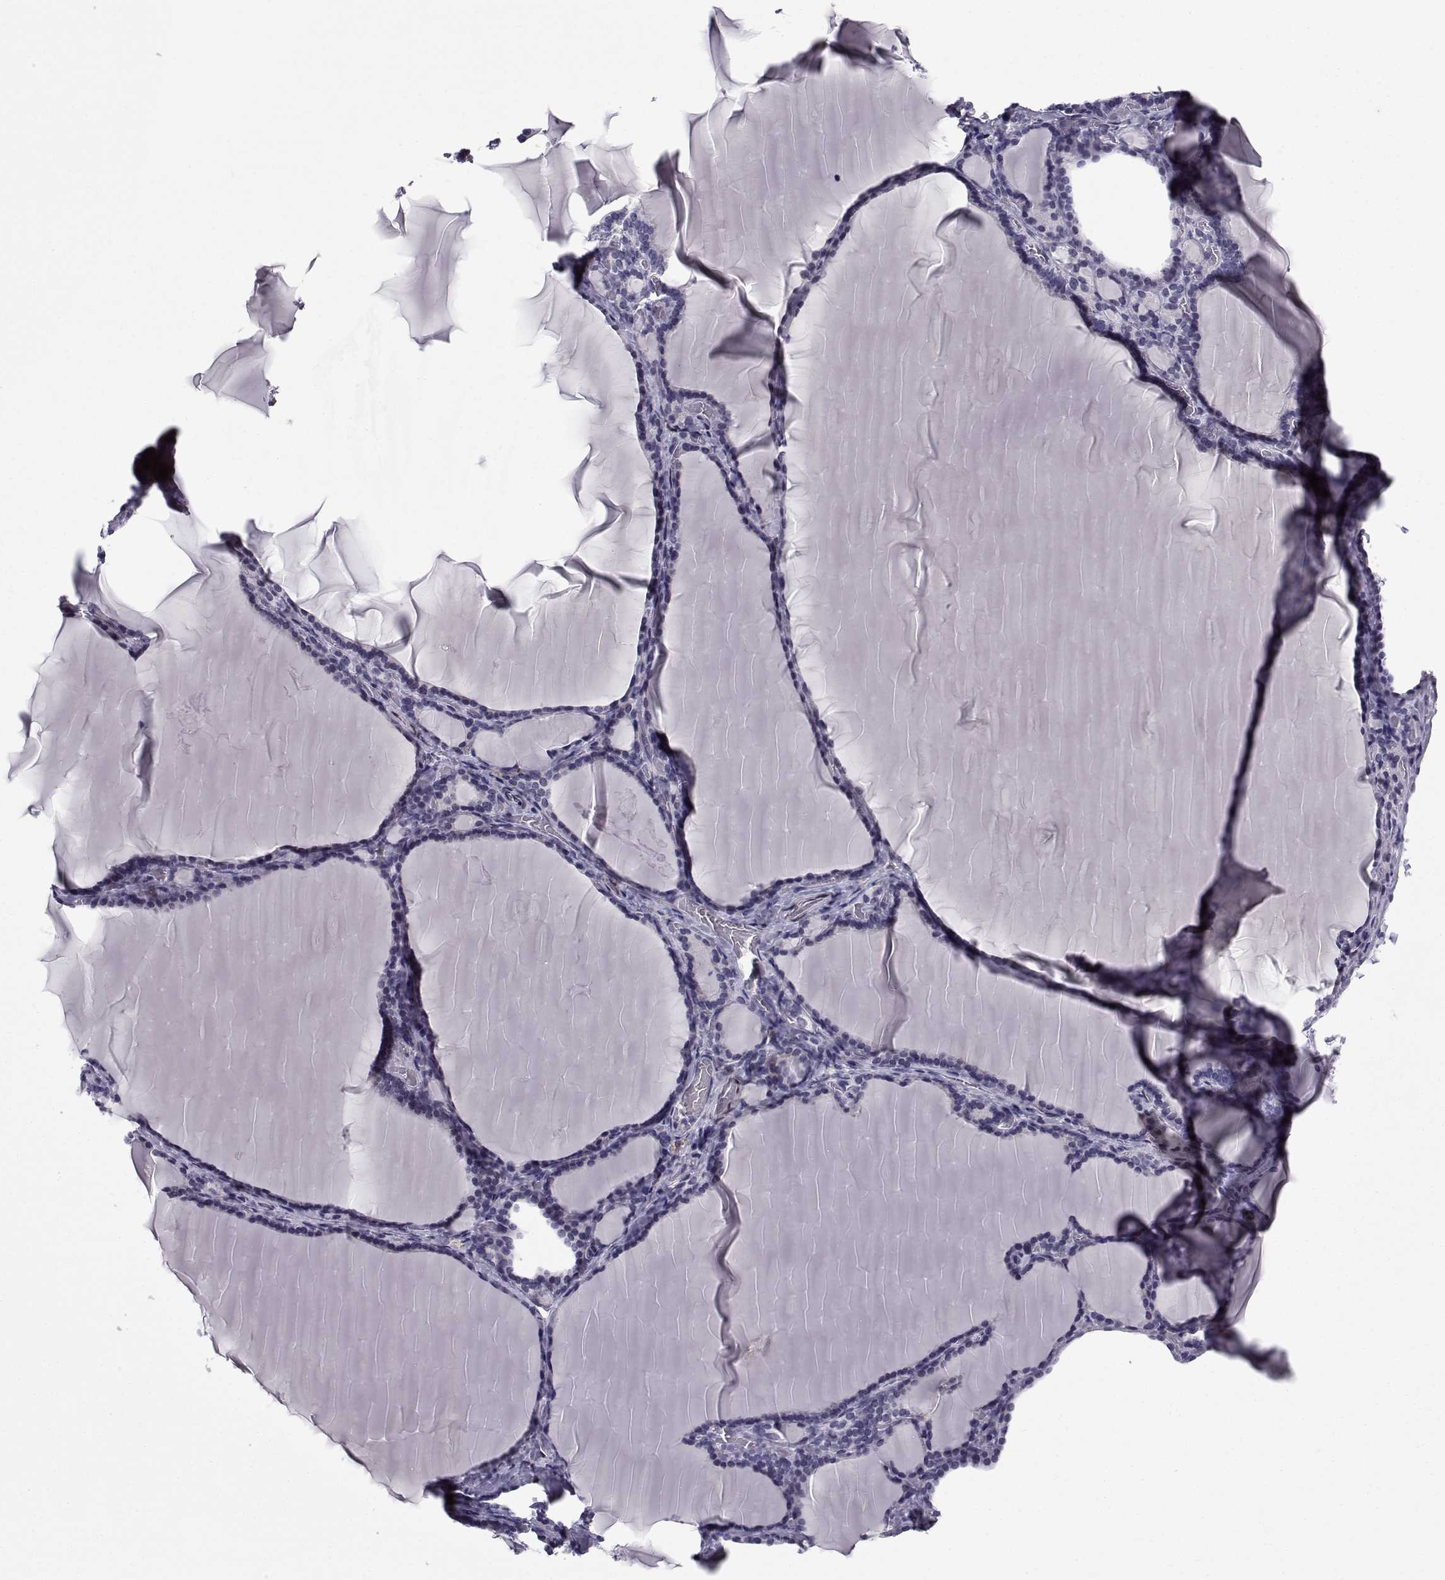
{"staining": {"intensity": "negative", "quantity": "none", "location": "none"}, "tissue": "thyroid gland", "cell_type": "Glandular cells", "image_type": "normal", "snomed": [{"axis": "morphology", "description": "Normal tissue, NOS"}, {"axis": "morphology", "description": "Hyperplasia, NOS"}, {"axis": "topography", "description": "Thyroid gland"}], "caption": "Thyroid gland stained for a protein using IHC shows no expression glandular cells.", "gene": "RBM24", "patient": {"sex": "female", "age": 27}}